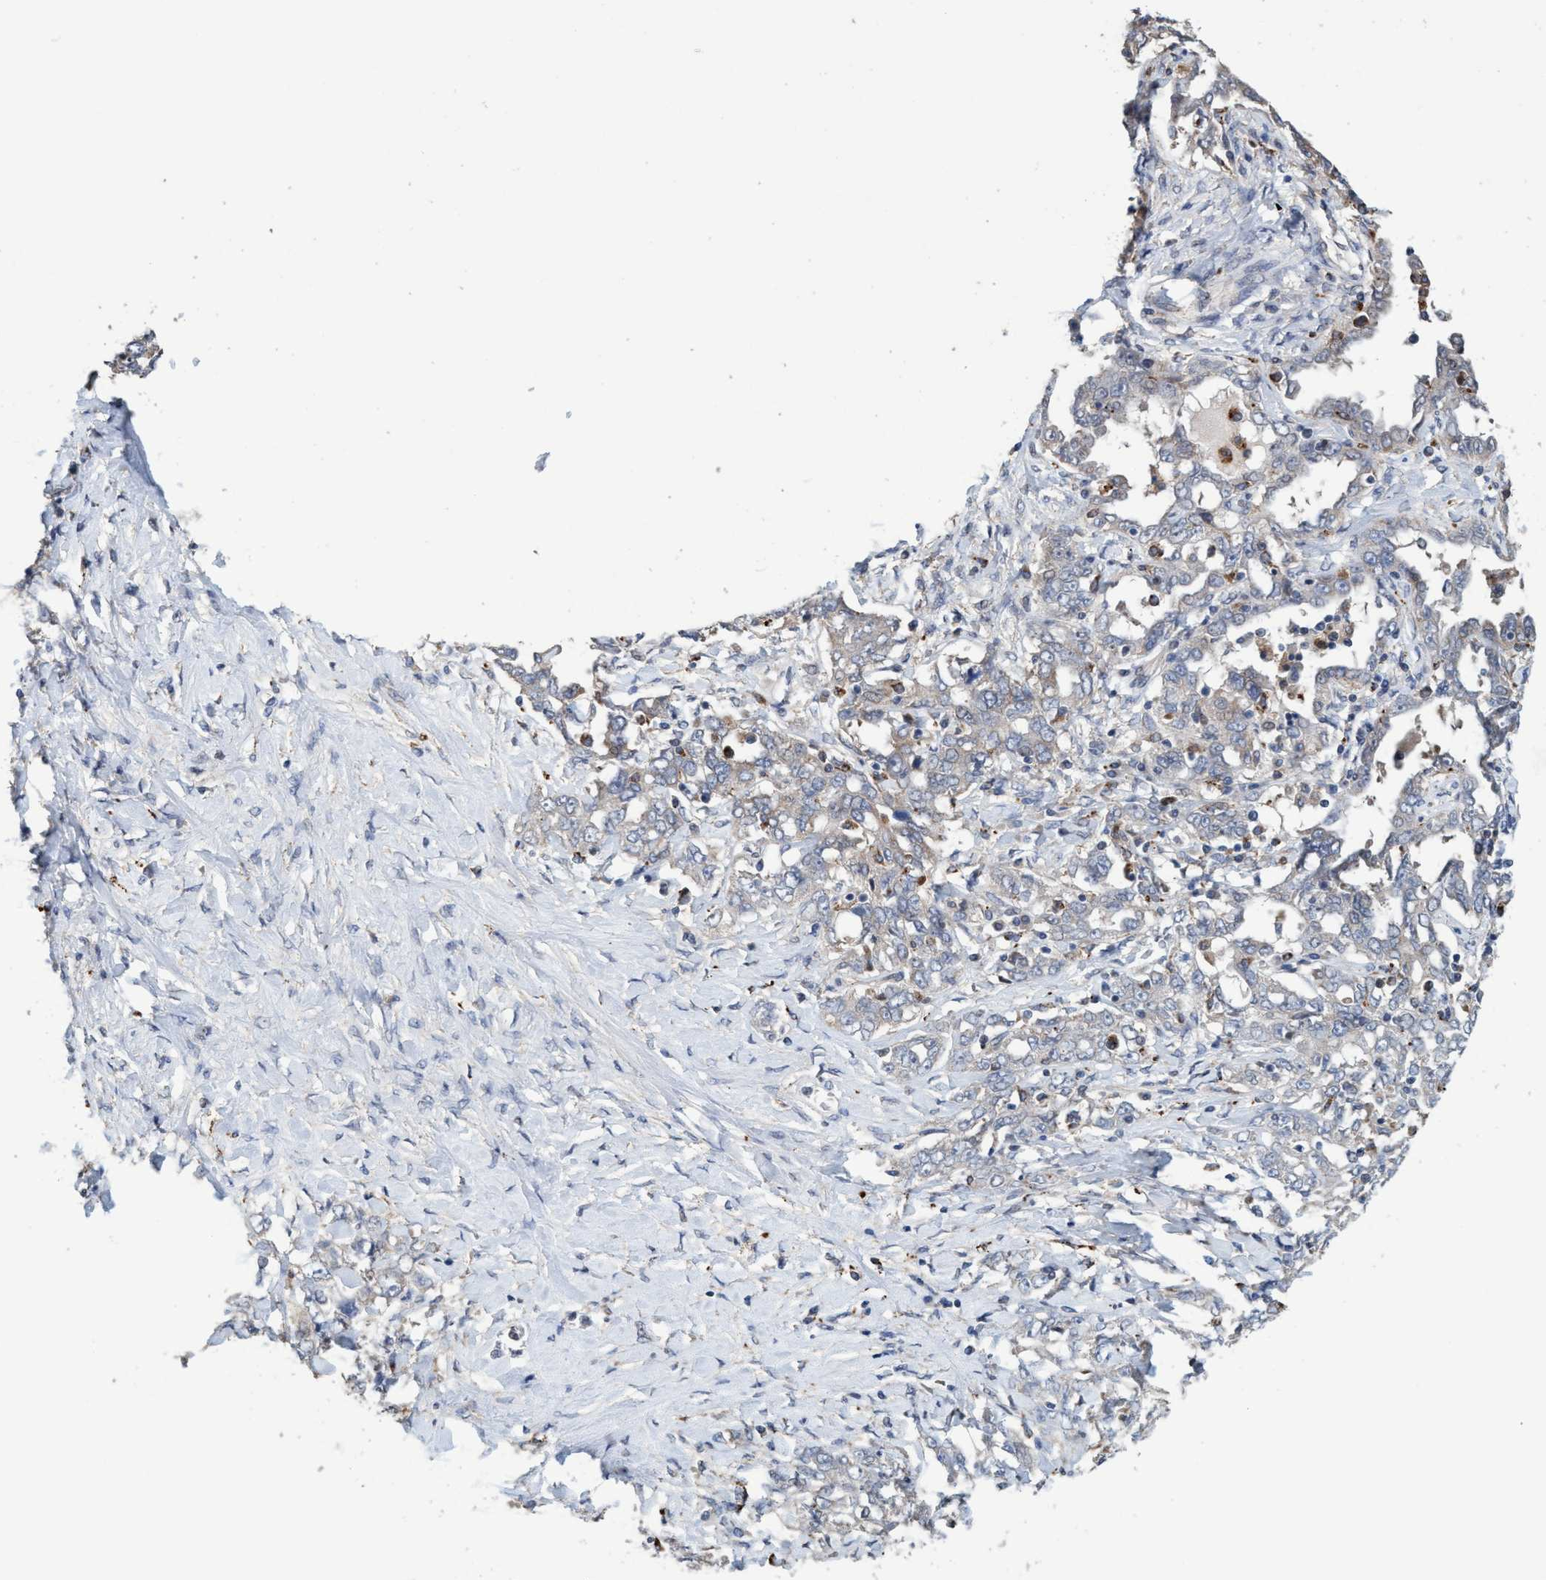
{"staining": {"intensity": "negative", "quantity": "none", "location": "none"}, "tissue": "ovarian cancer", "cell_type": "Tumor cells", "image_type": "cancer", "snomed": [{"axis": "morphology", "description": "Carcinoma, endometroid"}, {"axis": "topography", "description": "Ovary"}], "caption": "Immunohistochemistry (IHC) of human ovarian cancer displays no positivity in tumor cells.", "gene": "BBS9", "patient": {"sex": "female", "age": 62}}